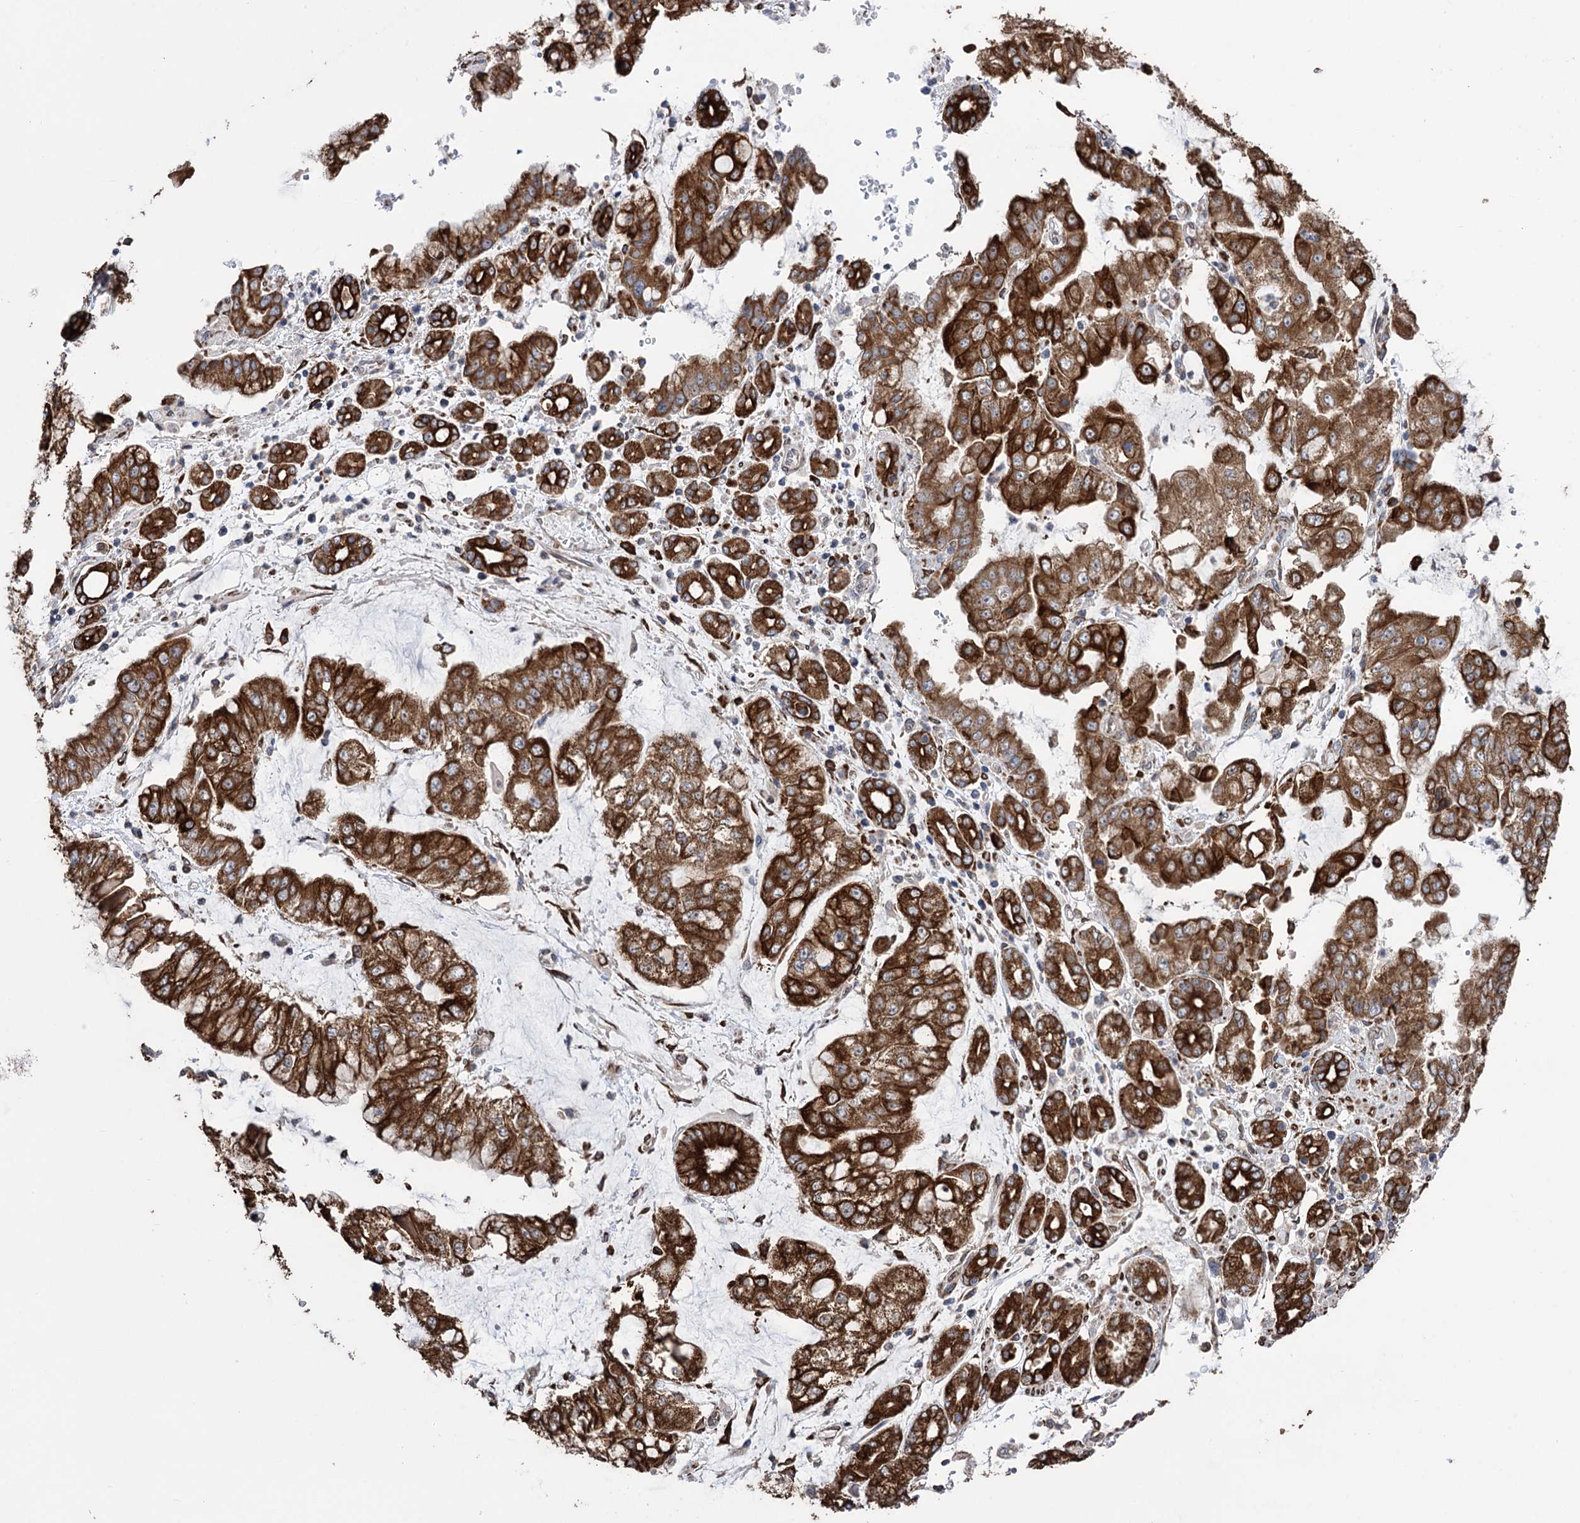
{"staining": {"intensity": "strong", "quantity": ">75%", "location": "cytoplasmic/membranous"}, "tissue": "stomach cancer", "cell_type": "Tumor cells", "image_type": "cancer", "snomed": [{"axis": "morphology", "description": "Adenocarcinoma, NOS"}, {"axis": "topography", "description": "Stomach"}], "caption": "About >75% of tumor cells in human stomach cancer (adenocarcinoma) exhibit strong cytoplasmic/membranous protein expression as visualized by brown immunohistochemical staining.", "gene": "CDAN1", "patient": {"sex": "male", "age": 76}}